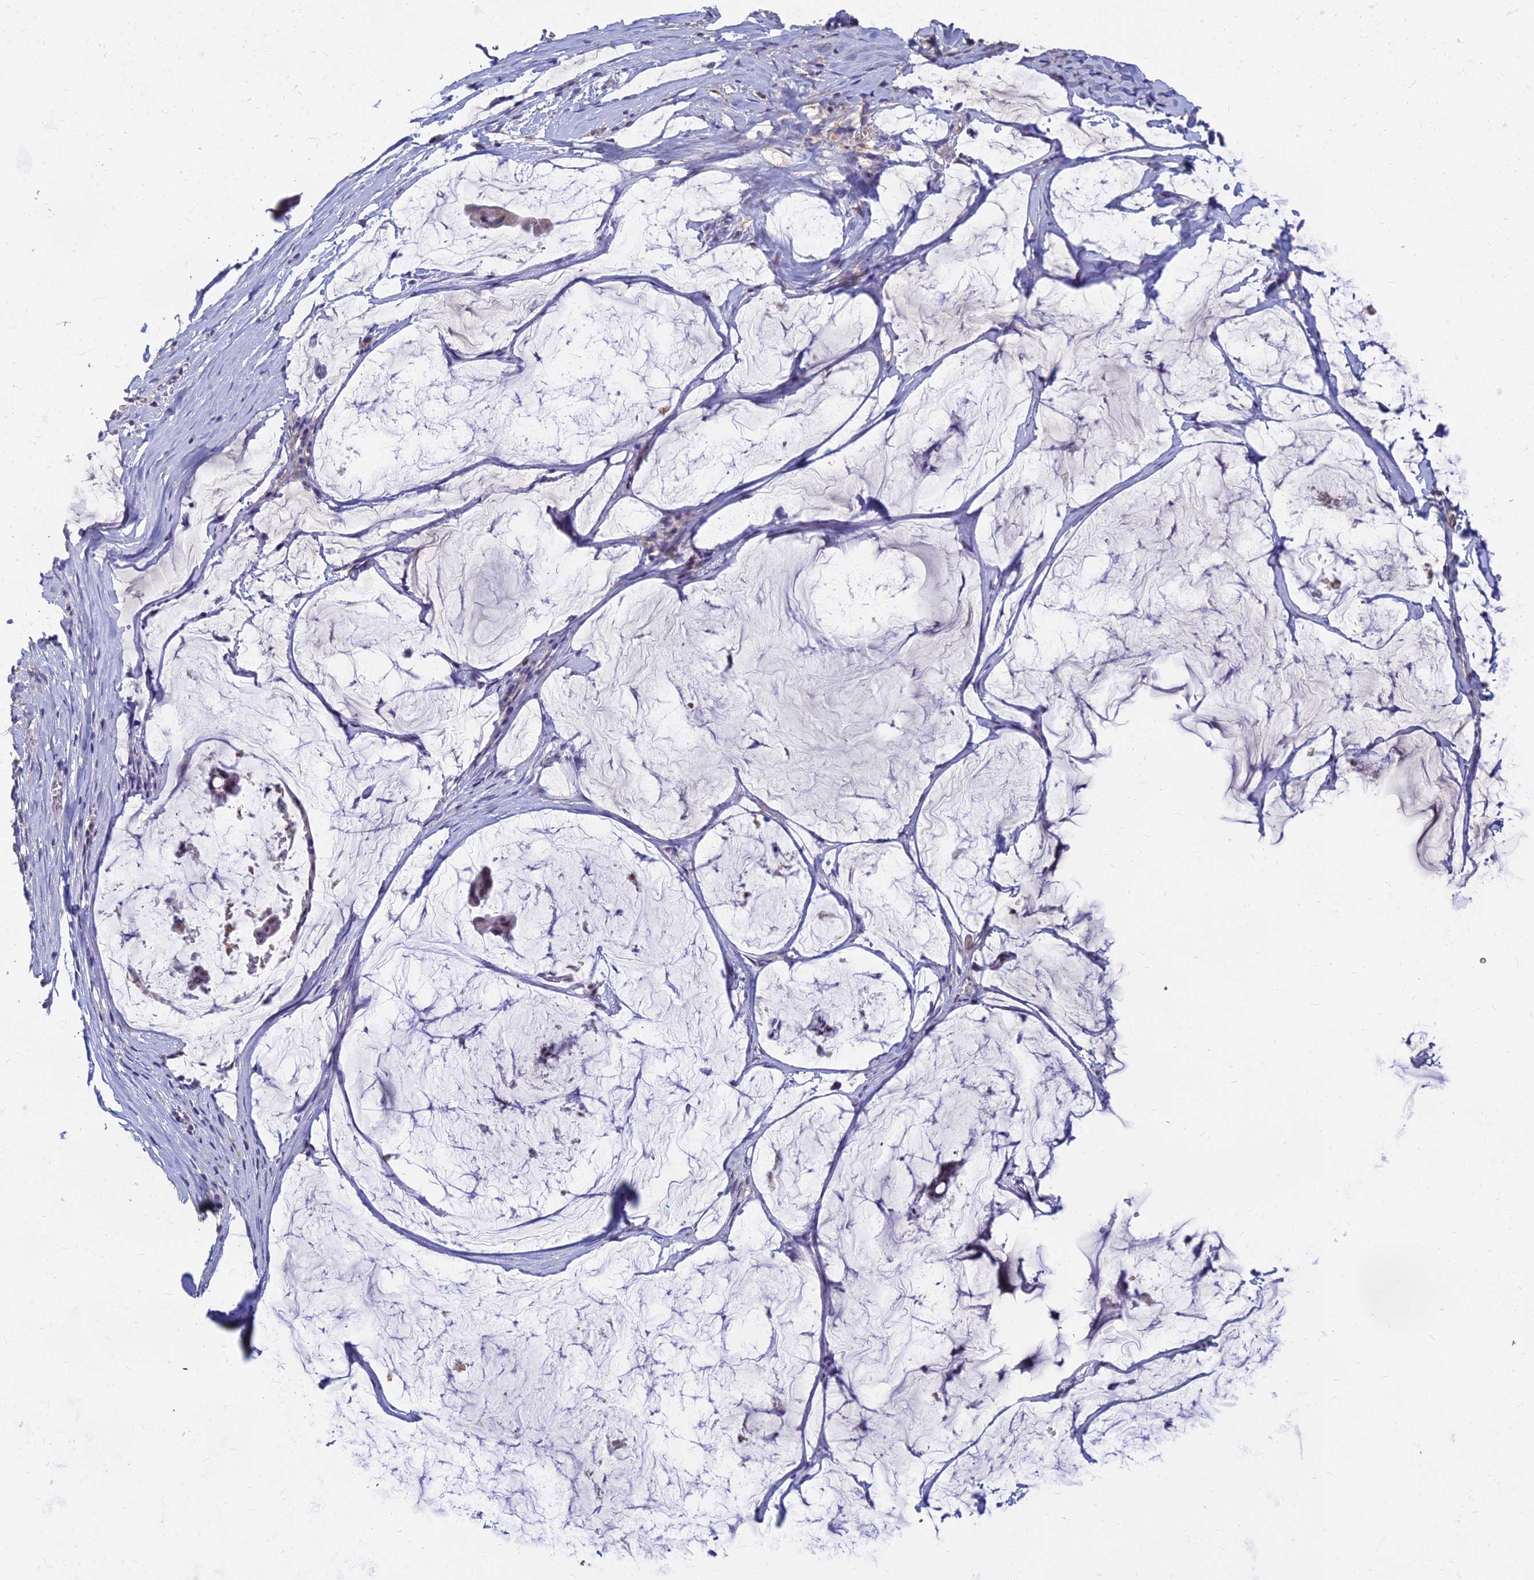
{"staining": {"intensity": "weak", "quantity": "25%-75%", "location": "cytoplasmic/membranous"}, "tissue": "ovarian cancer", "cell_type": "Tumor cells", "image_type": "cancer", "snomed": [{"axis": "morphology", "description": "Cystadenocarcinoma, mucinous, NOS"}, {"axis": "topography", "description": "Ovary"}], "caption": "Protein expression analysis of mucinous cystadenocarcinoma (ovarian) shows weak cytoplasmic/membranous expression in approximately 25%-75% of tumor cells.", "gene": "GOLGA6D", "patient": {"sex": "female", "age": 73}}